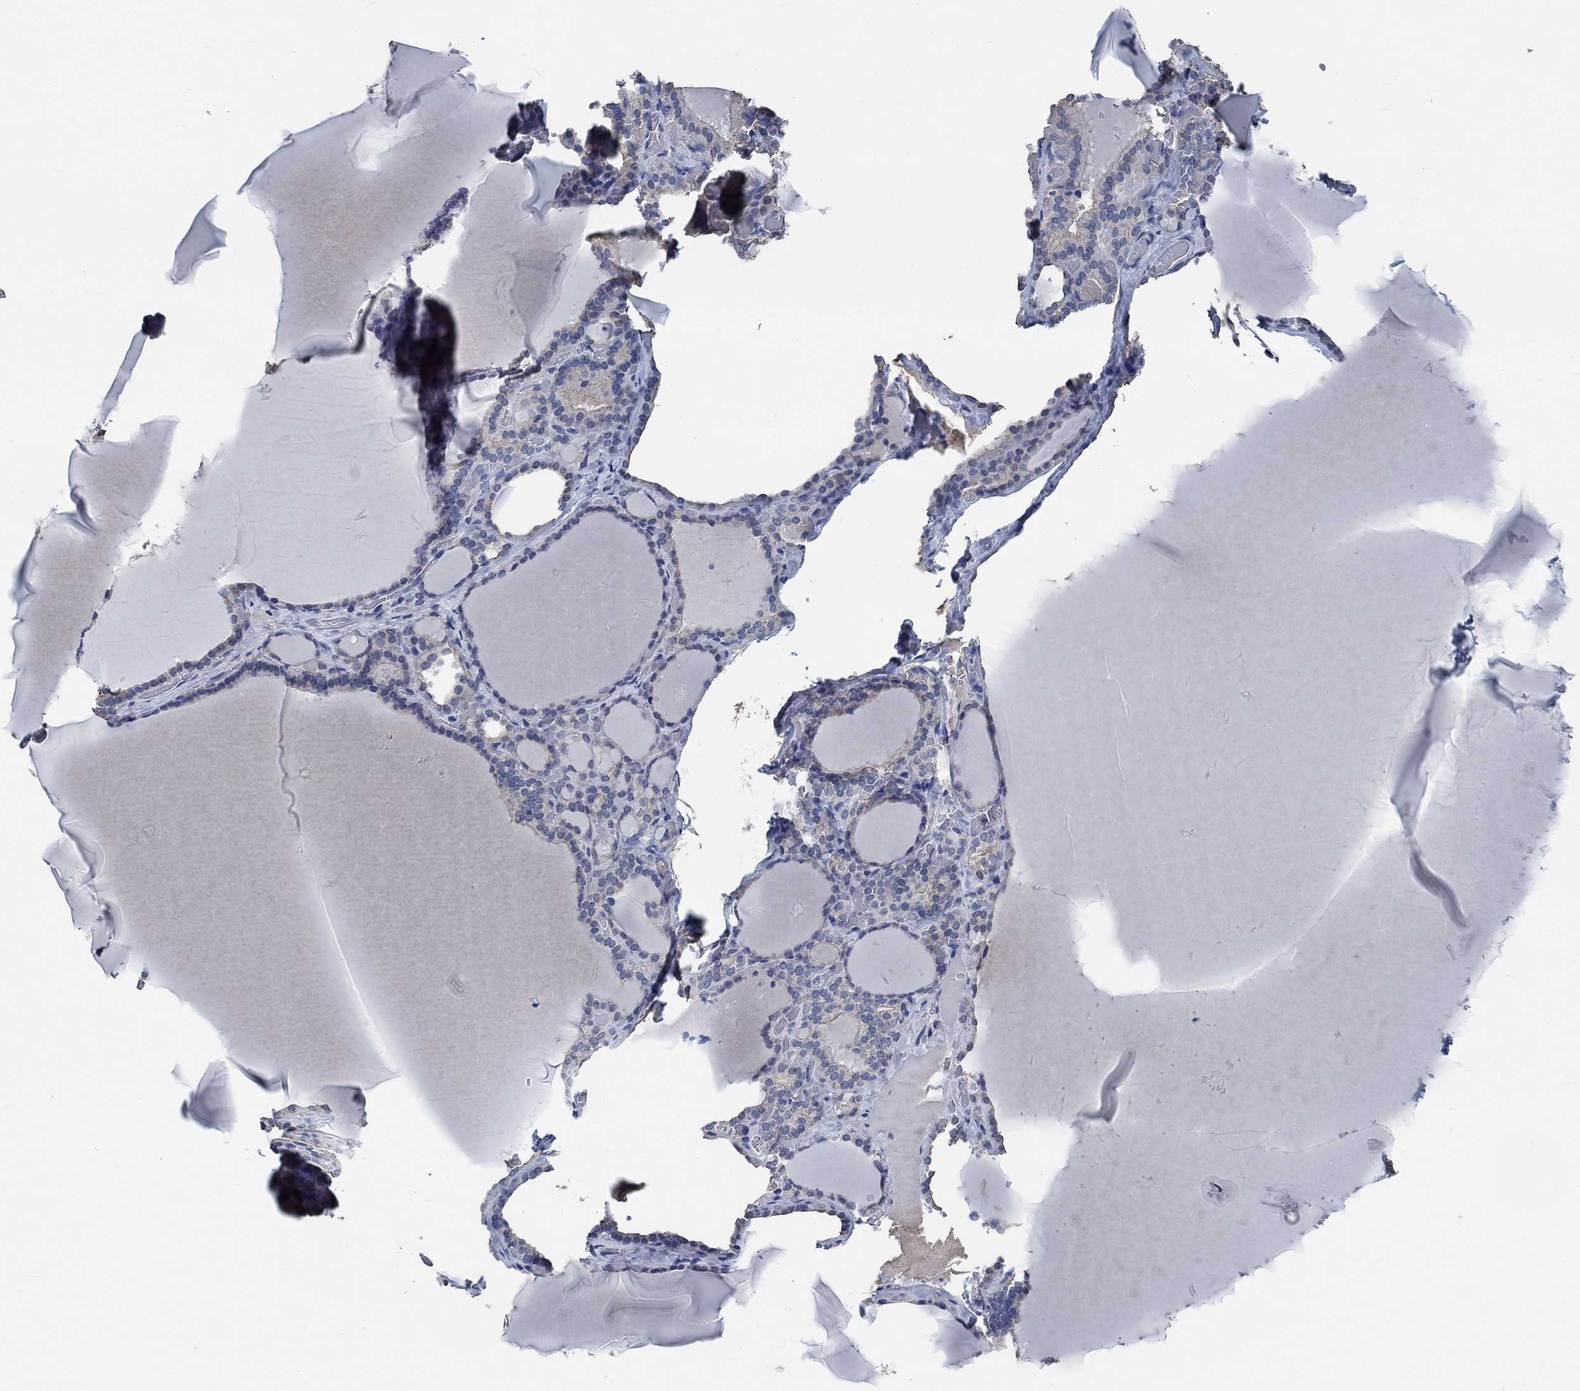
{"staining": {"intensity": "negative", "quantity": "none", "location": "none"}, "tissue": "thyroid gland", "cell_type": "Glandular cells", "image_type": "normal", "snomed": [{"axis": "morphology", "description": "Normal tissue, NOS"}, {"axis": "morphology", "description": "Hyperplasia, NOS"}, {"axis": "topography", "description": "Thyroid gland"}], "caption": "High power microscopy histopathology image of an IHC photomicrograph of benign thyroid gland, revealing no significant staining in glandular cells.", "gene": "OBSCN", "patient": {"sex": "female", "age": 27}}